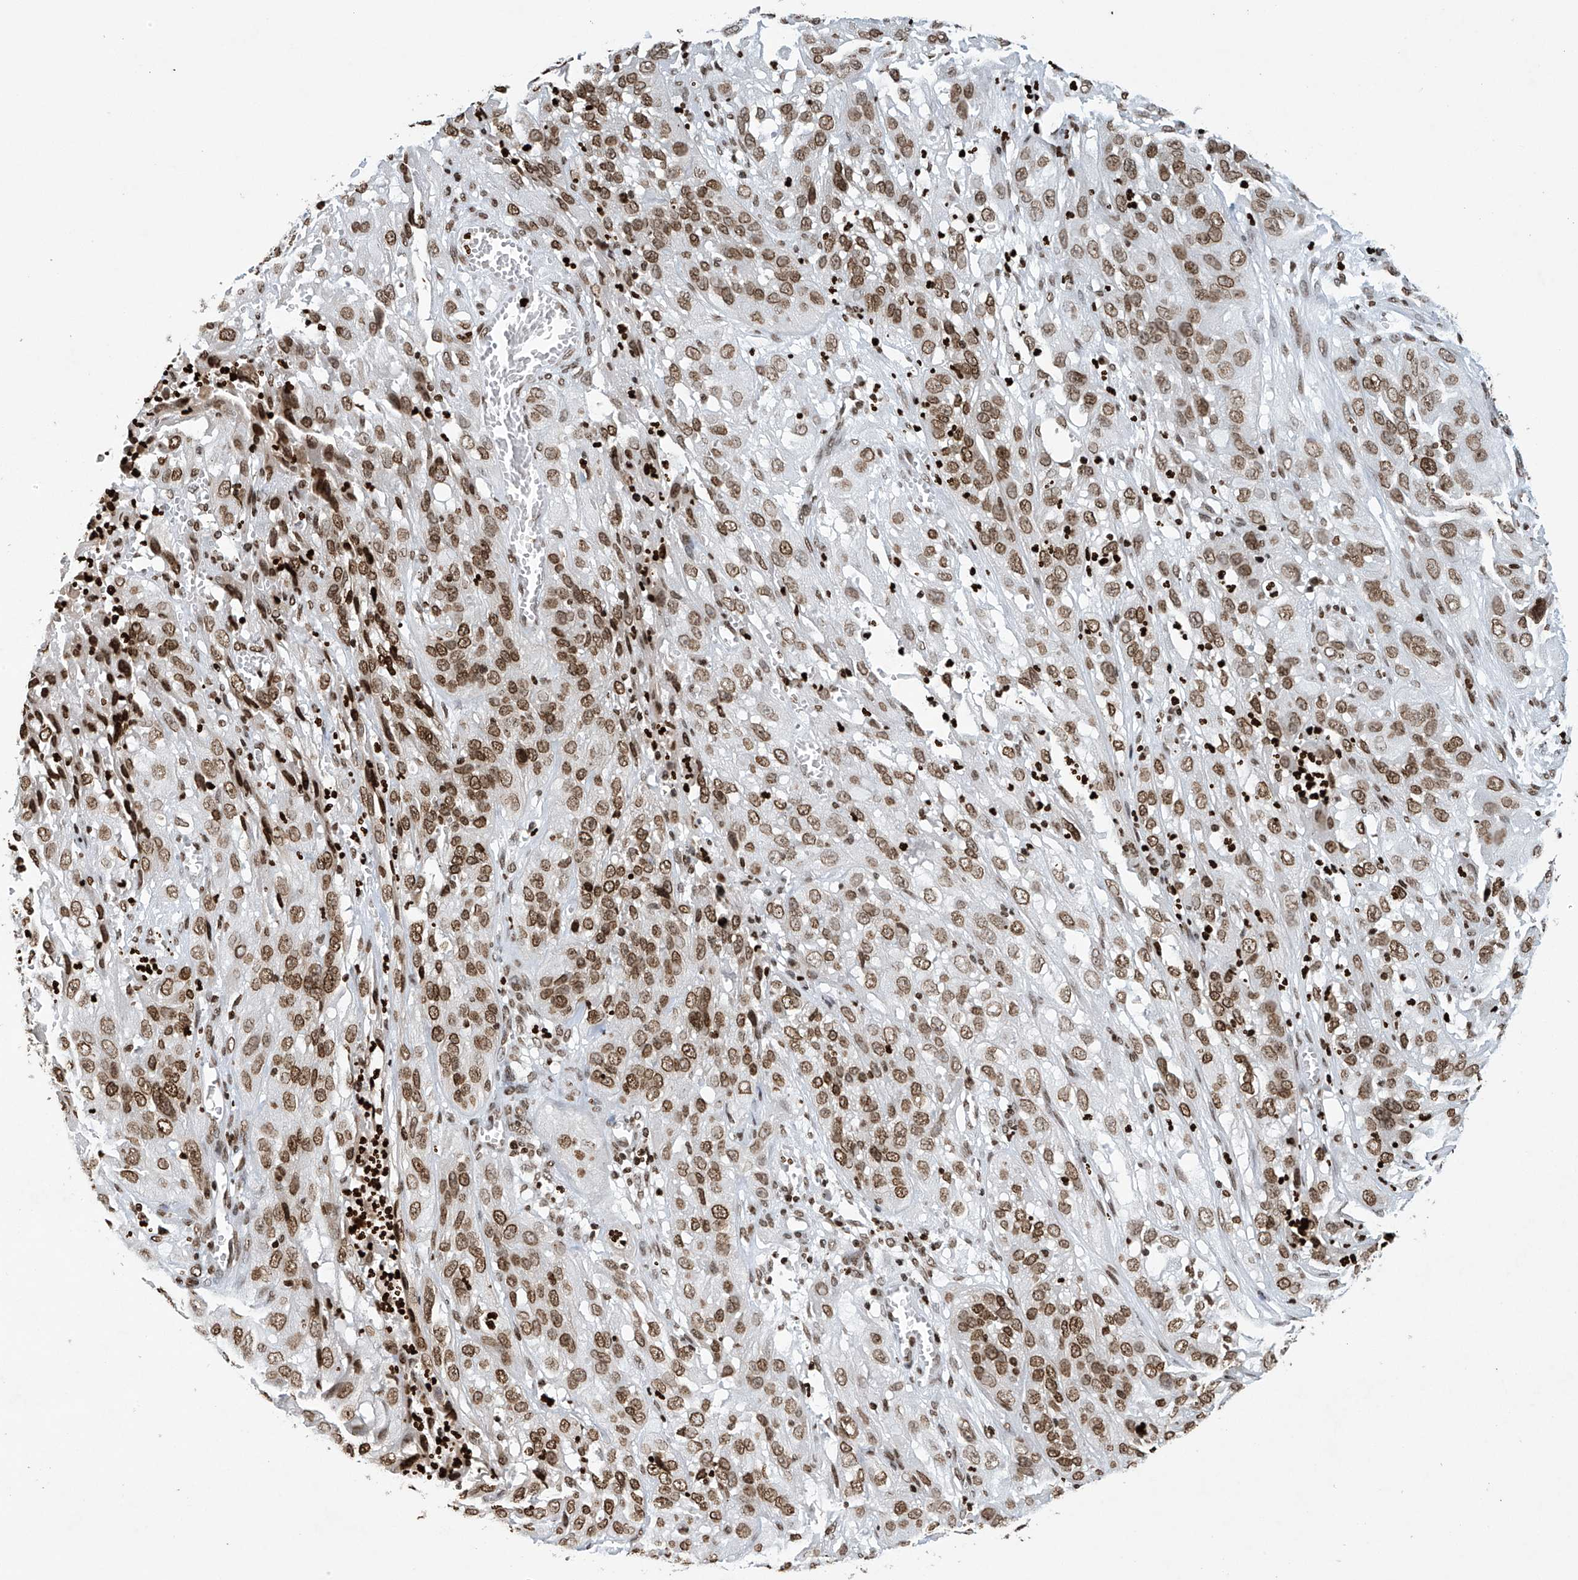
{"staining": {"intensity": "moderate", "quantity": ">75%", "location": "nuclear"}, "tissue": "cervical cancer", "cell_type": "Tumor cells", "image_type": "cancer", "snomed": [{"axis": "morphology", "description": "Squamous cell carcinoma, NOS"}, {"axis": "topography", "description": "Cervix"}], "caption": "A high-resolution image shows IHC staining of cervical squamous cell carcinoma, which demonstrates moderate nuclear positivity in about >75% of tumor cells.", "gene": "H4C16", "patient": {"sex": "female", "age": 32}}